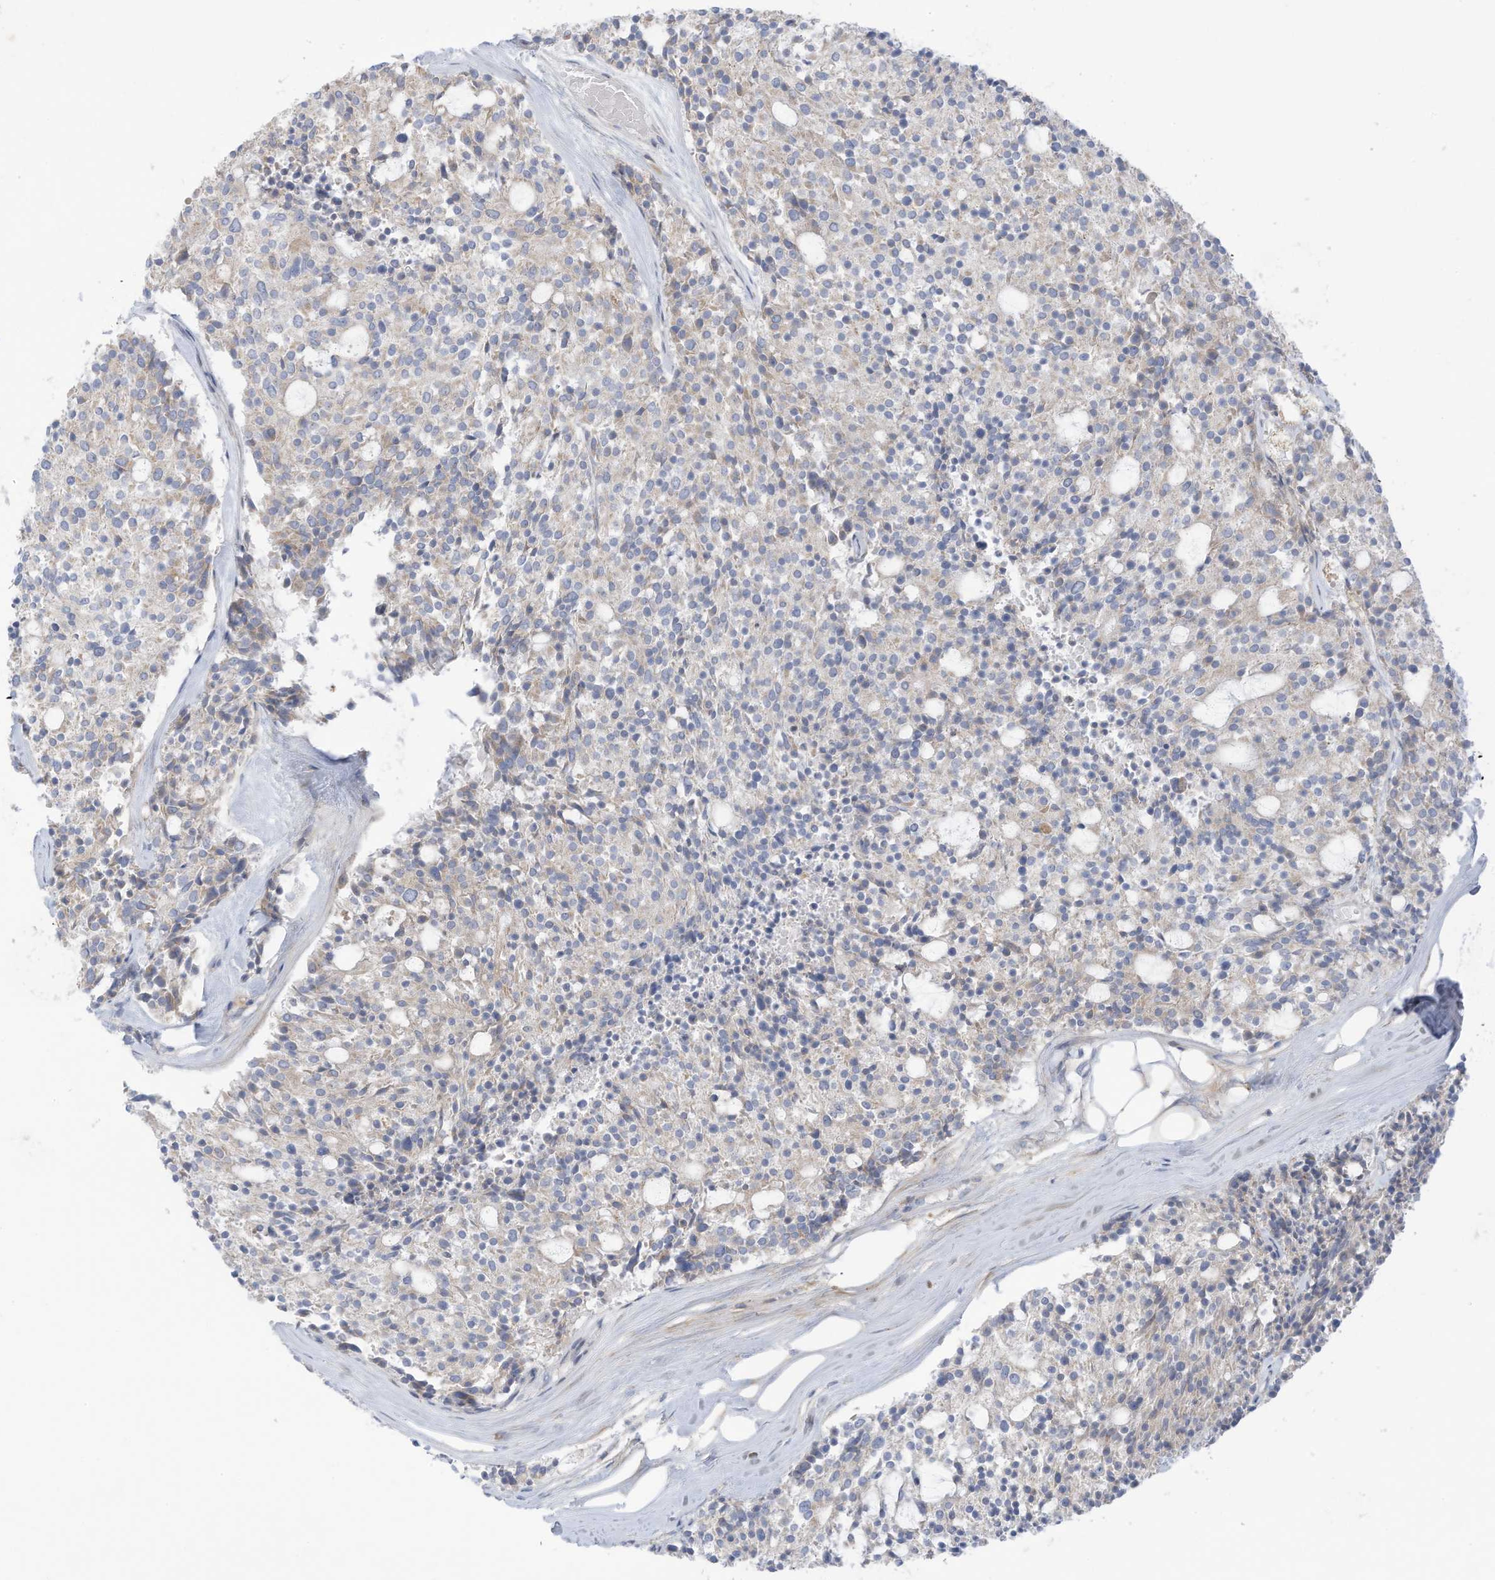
{"staining": {"intensity": "negative", "quantity": "none", "location": "none"}, "tissue": "carcinoid", "cell_type": "Tumor cells", "image_type": "cancer", "snomed": [{"axis": "morphology", "description": "Carcinoid, malignant, NOS"}, {"axis": "topography", "description": "Pancreas"}], "caption": "Tumor cells show no significant expression in carcinoid. (DAB (3,3'-diaminobenzidine) IHC with hematoxylin counter stain).", "gene": "TRMT2B", "patient": {"sex": "female", "age": 54}}